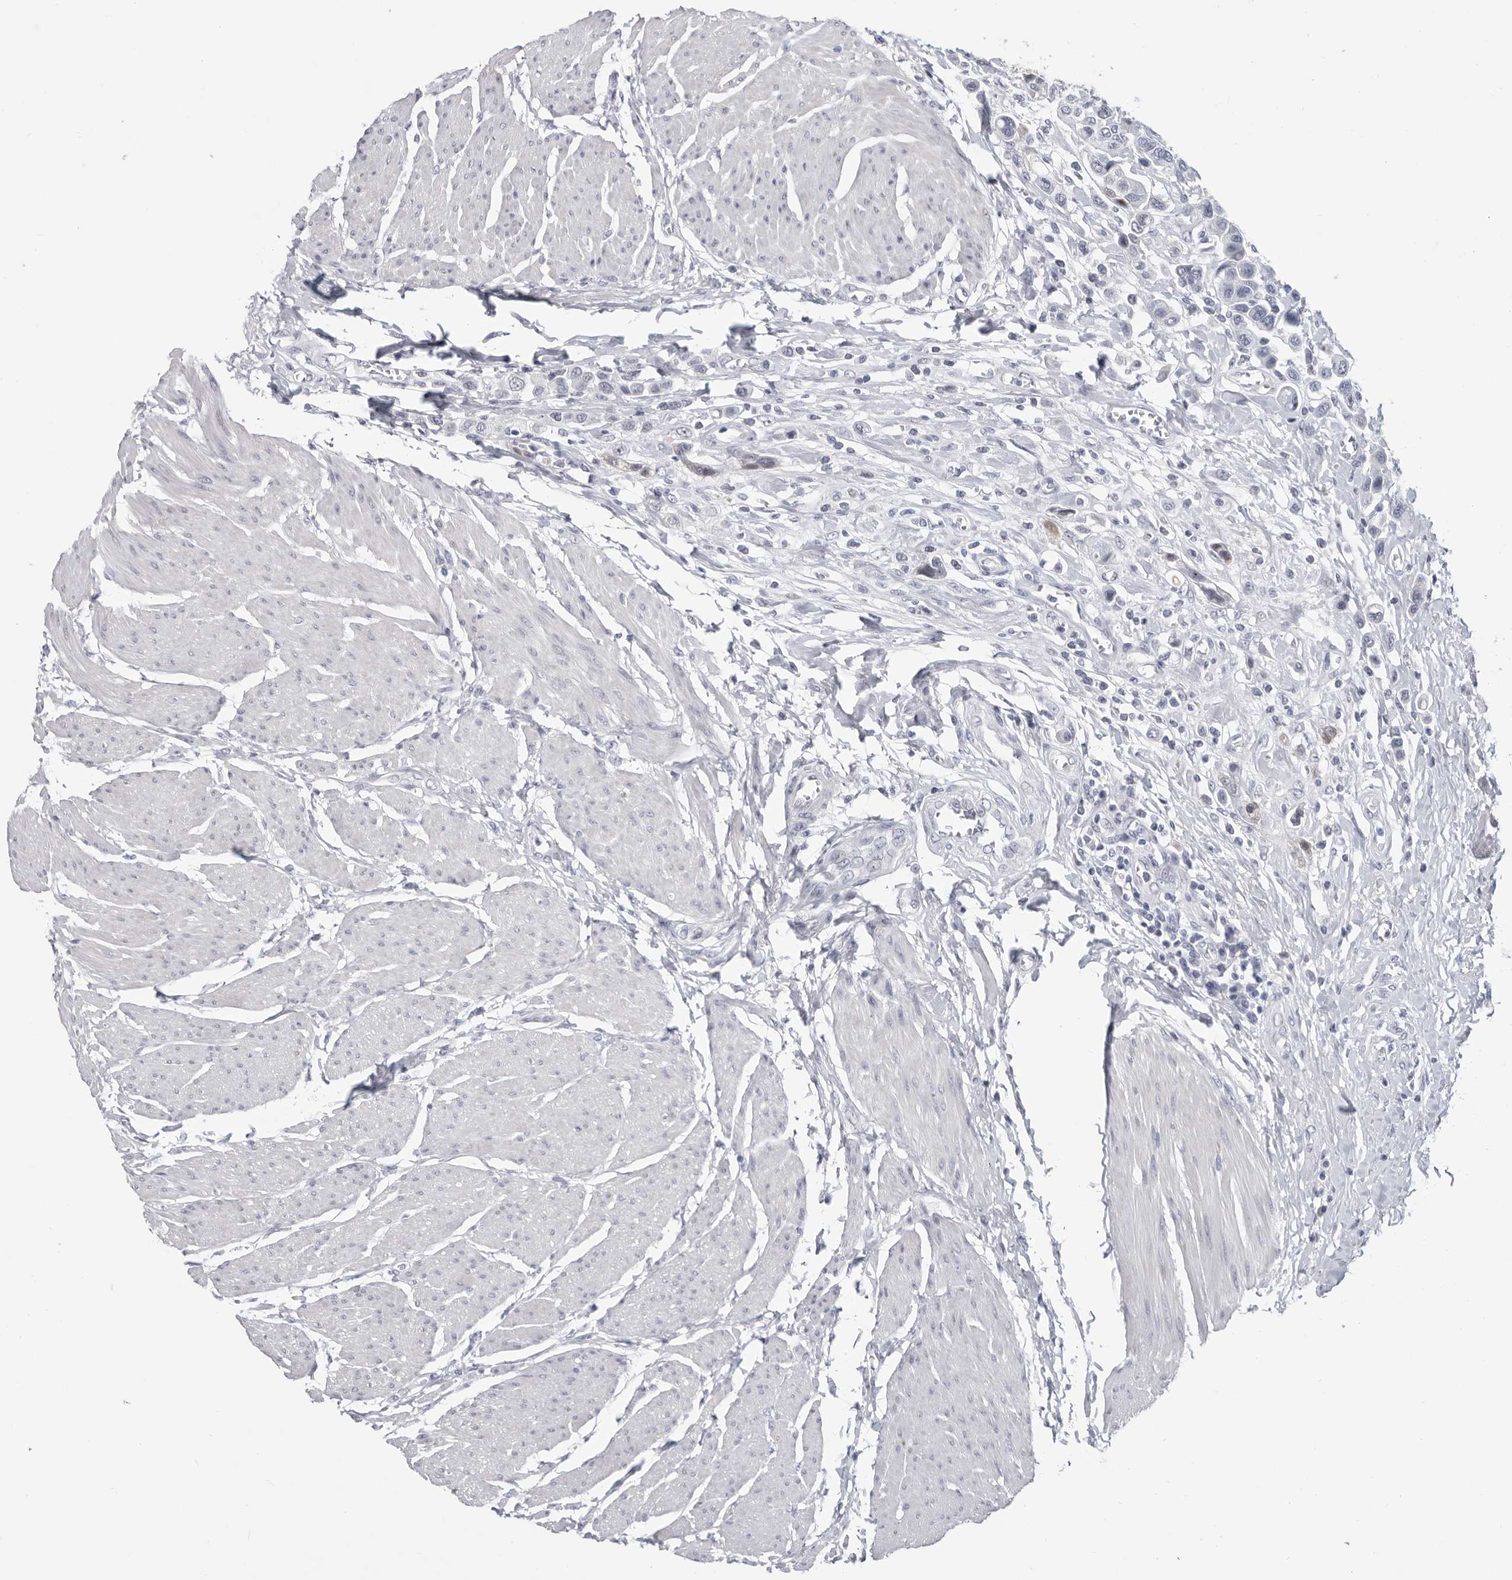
{"staining": {"intensity": "negative", "quantity": "none", "location": "none"}, "tissue": "urothelial cancer", "cell_type": "Tumor cells", "image_type": "cancer", "snomed": [{"axis": "morphology", "description": "Urothelial carcinoma, High grade"}, {"axis": "topography", "description": "Urinary bladder"}], "caption": "The micrograph reveals no significant positivity in tumor cells of urothelial cancer. (Immunohistochemistry, brightfield microscopy, high magnification).", "gene": "WRAP73", "patient": {"sex": "male", "age": 50}}